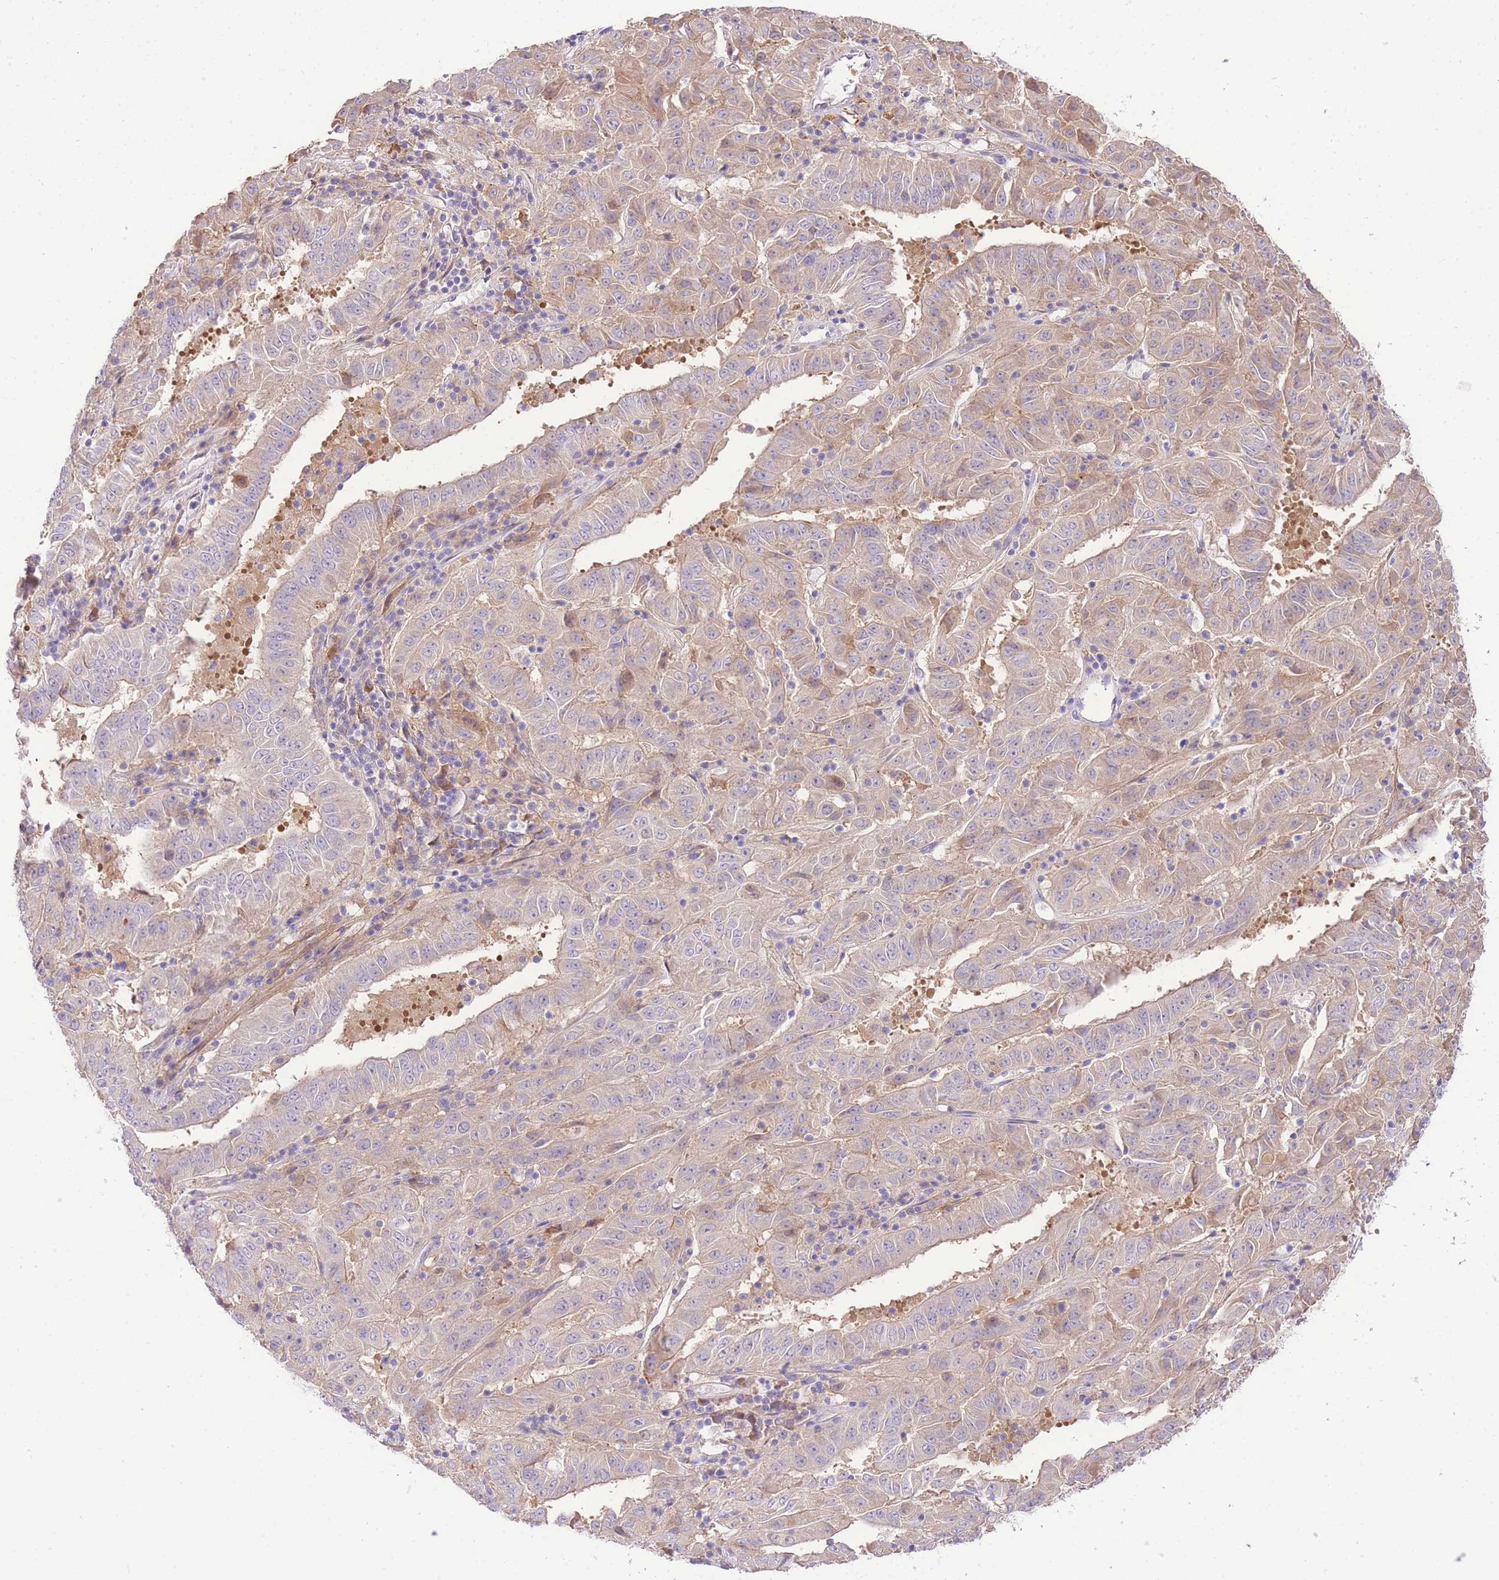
{"staining": {"intensity": "weak", "quantity": "25%-75%", "location": "cytoplasmic/membranous"}, "tissue": "pancreatic cancer", "cell_type": "Tumor cells", "image_type": "cancer", "snomed": [{"axis": "morphology", "description": "Adenocarcinoma, NOS"}, {"axis": "topography", "description": "Pancreas"}], "caption": "DAB (3,3'-diaminobenzidine) immunohistochemical staining of human adenocarcinoma (pancreatic) reveals weak cytoplasmic/membranous protein expression in about 25%-75% of tumor cells. The protein of interest is shown in brown color, while the nuclei are stained blue.", "gene": "LIPH", "patient": {"sex": "male", "age": 63}}